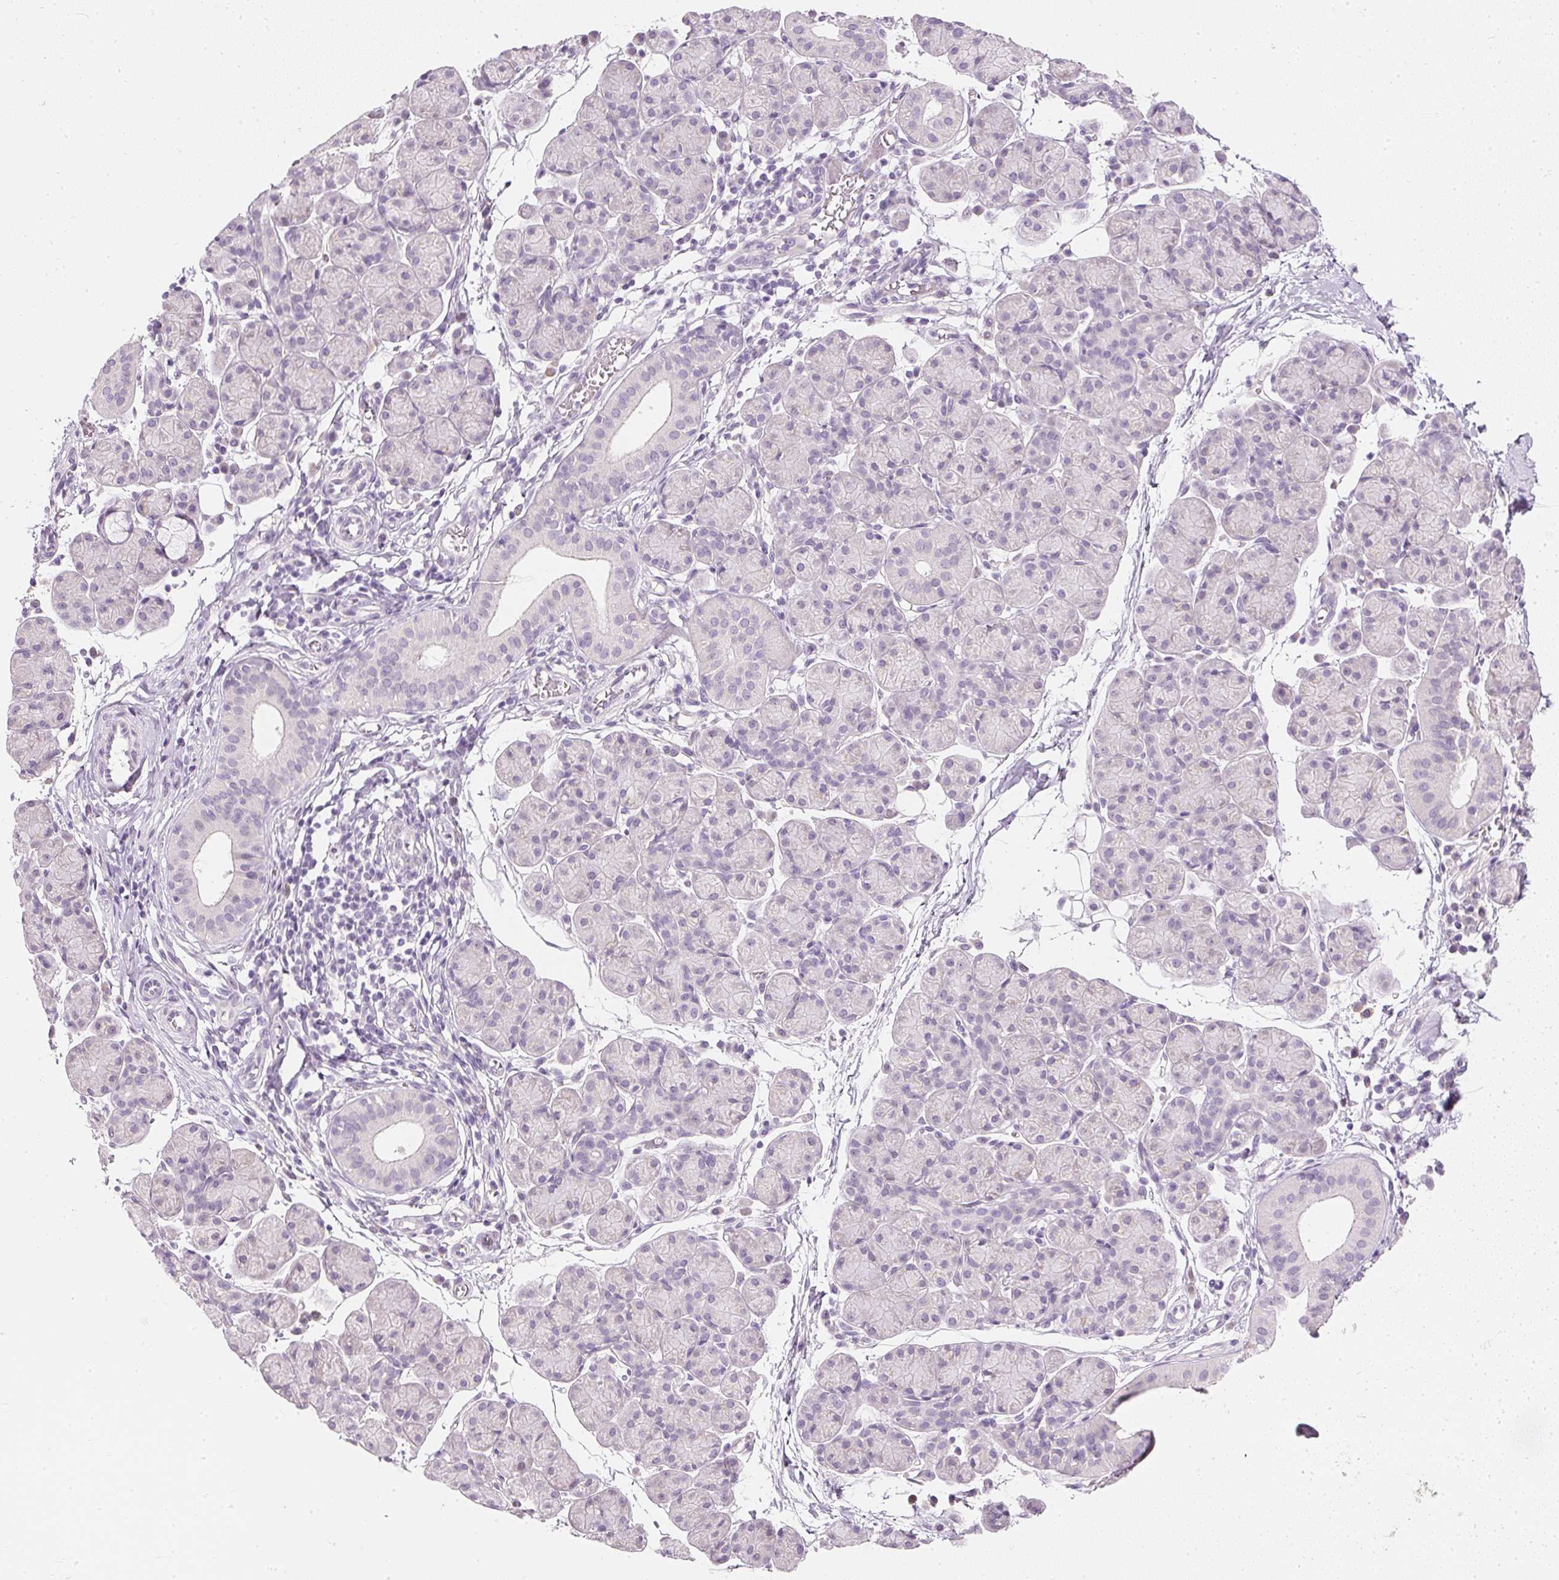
{"staining": {"intensity": "weak", "quantity": "<25%", "location": "cytoplasmic/membranous"}, "tissue": "salivary gland", "cell_type": "Glandular cells", "image_type": "normal", "snomed": [{"axis": "morphology", "description": "Normal tissue, NOS"}, {"axis": "morphology", "description": "Inflammation, NOS"}, {"axis": "topography", "description": "Lymph node"}, {"axis": "topography", "description": "Salivary gland"}], "caption": "A high-resolution histopathology image shows immunohistochemistry staining of normal salivary gland, which shows no significant staining in glandular cells.", "gene": "ELAVL3", "patient": {"sex": "male", "age": 3}}